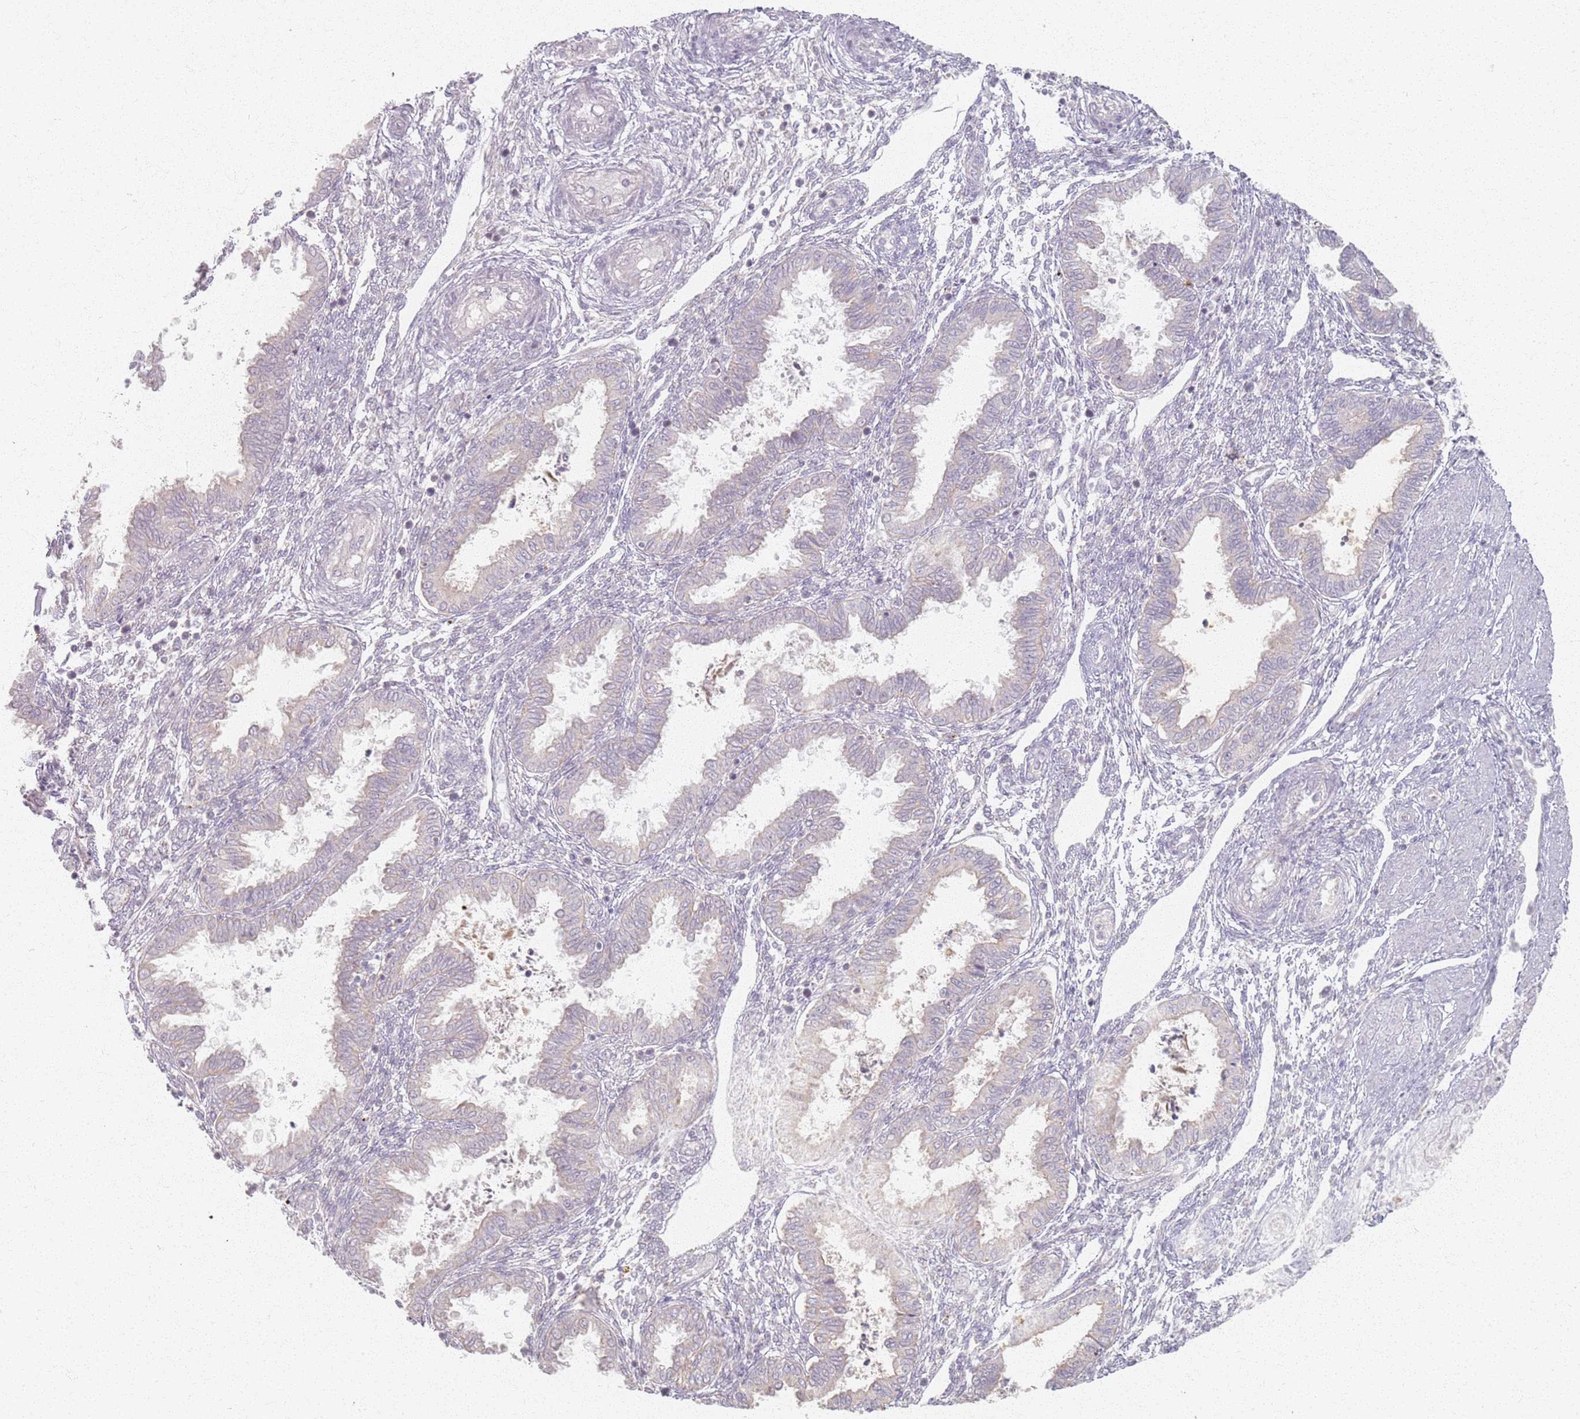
{"staining": {"intensity": "negative", "quantity": "none", "location": "none"}, "tissue": "endometrium", "cell_type": "Cells in endometrial stroma", "image_type": "normal", "snomed": [{"axis": "morphology", "description": "Normal tissue, NOS"}, {"axis": "topography", "description": "Endometrium"}], "caption": "Cells in endometrial stroma show no significant protein positivity in unremarkable endometrium.", "gene": "PKD2L2", "patient": {"sex": "female", "age": 33}}